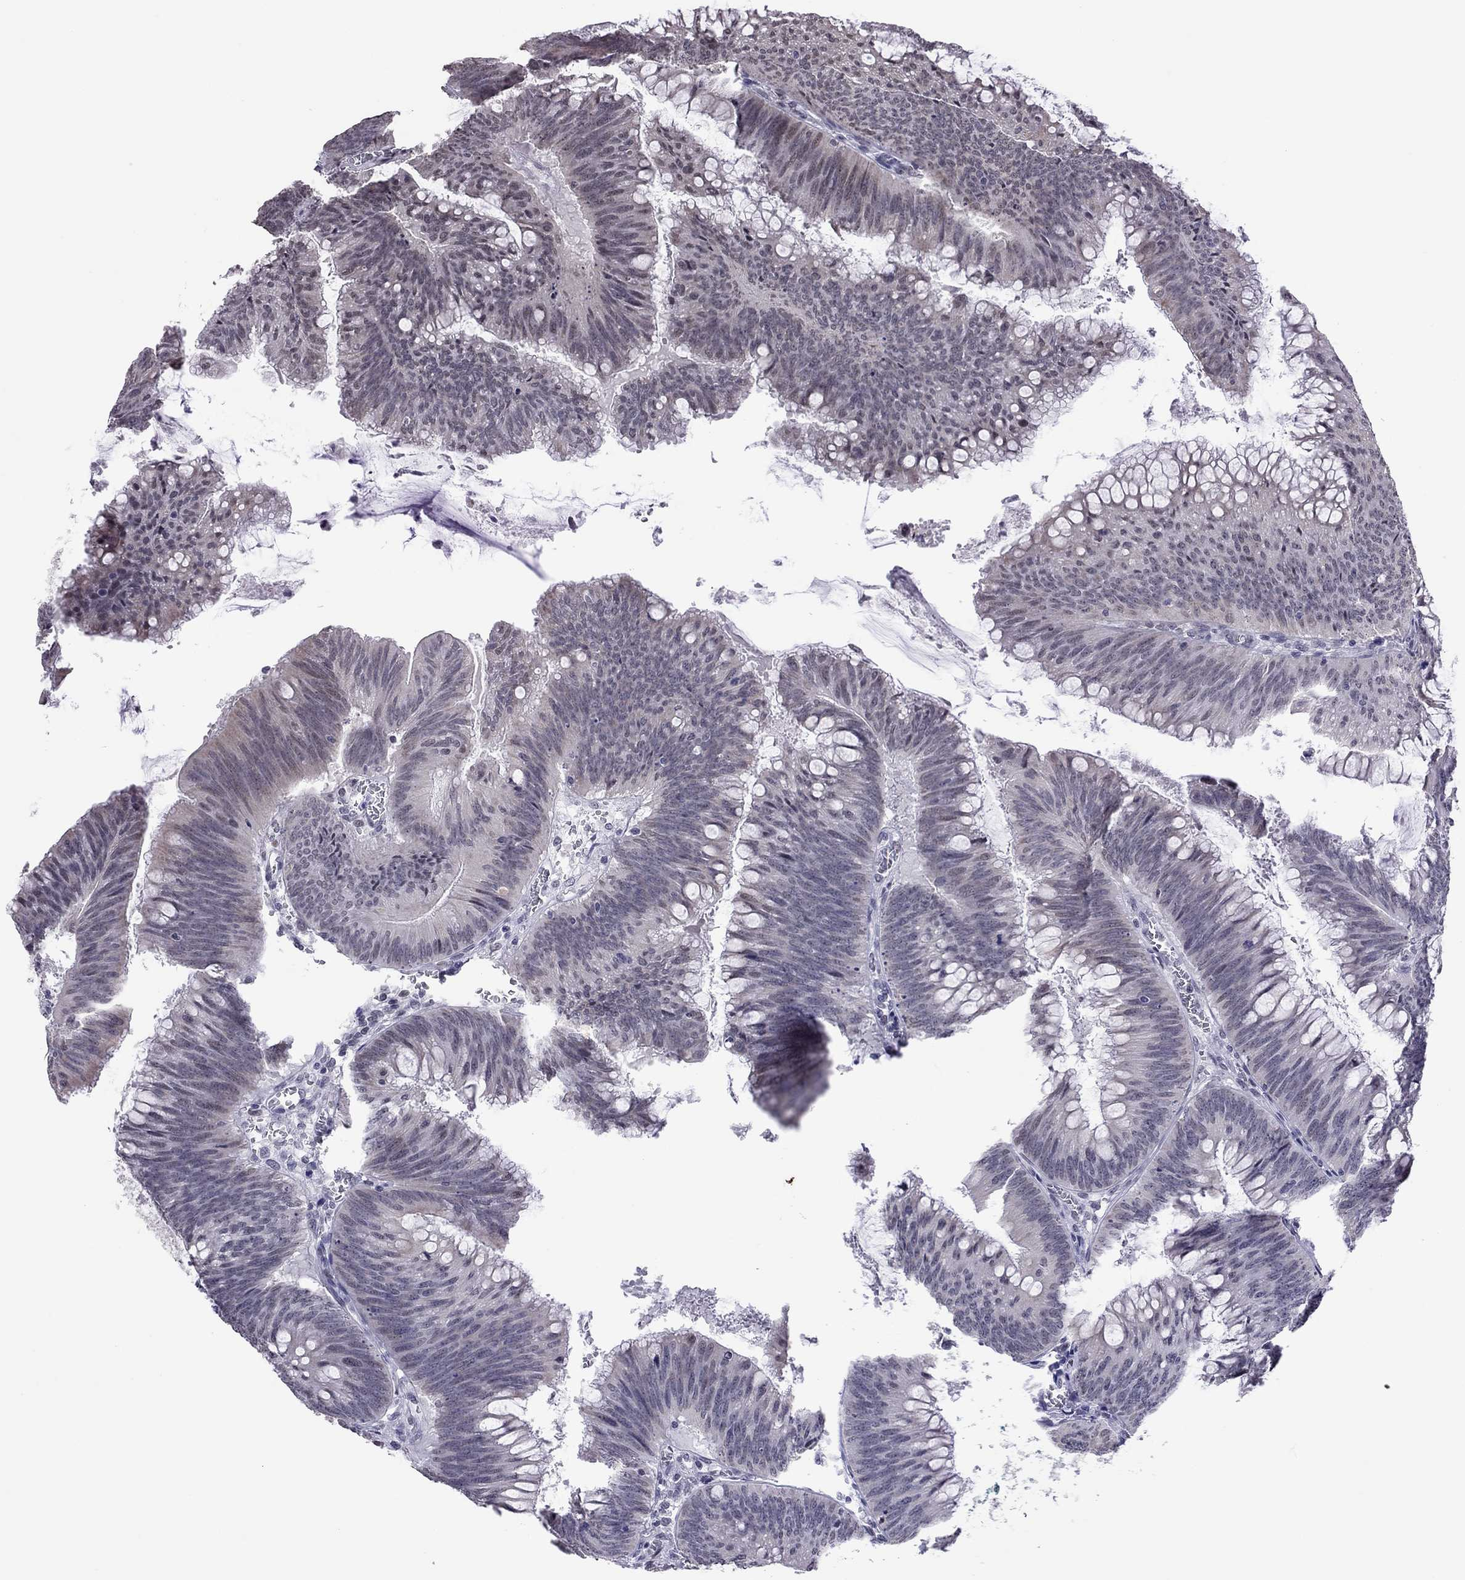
{"staining": {"intensity": "negative", "quantity": "none", "location": "none"}, "tissue": "colorectal cancer", "cell_type": "Tumor cells", "image_type": "cancer", "snomed": [{"axis": "morphology", "description": "Adenocarcinoma, NOS"}, {"axis": "topography", "description": "Rectum"}], "caption": "The micrograph exhibits no significant positivity in tumor cells of colorectal cancer.", "gene": "PPP1R3A", "patient": {"sex": "female", "age": 72}}